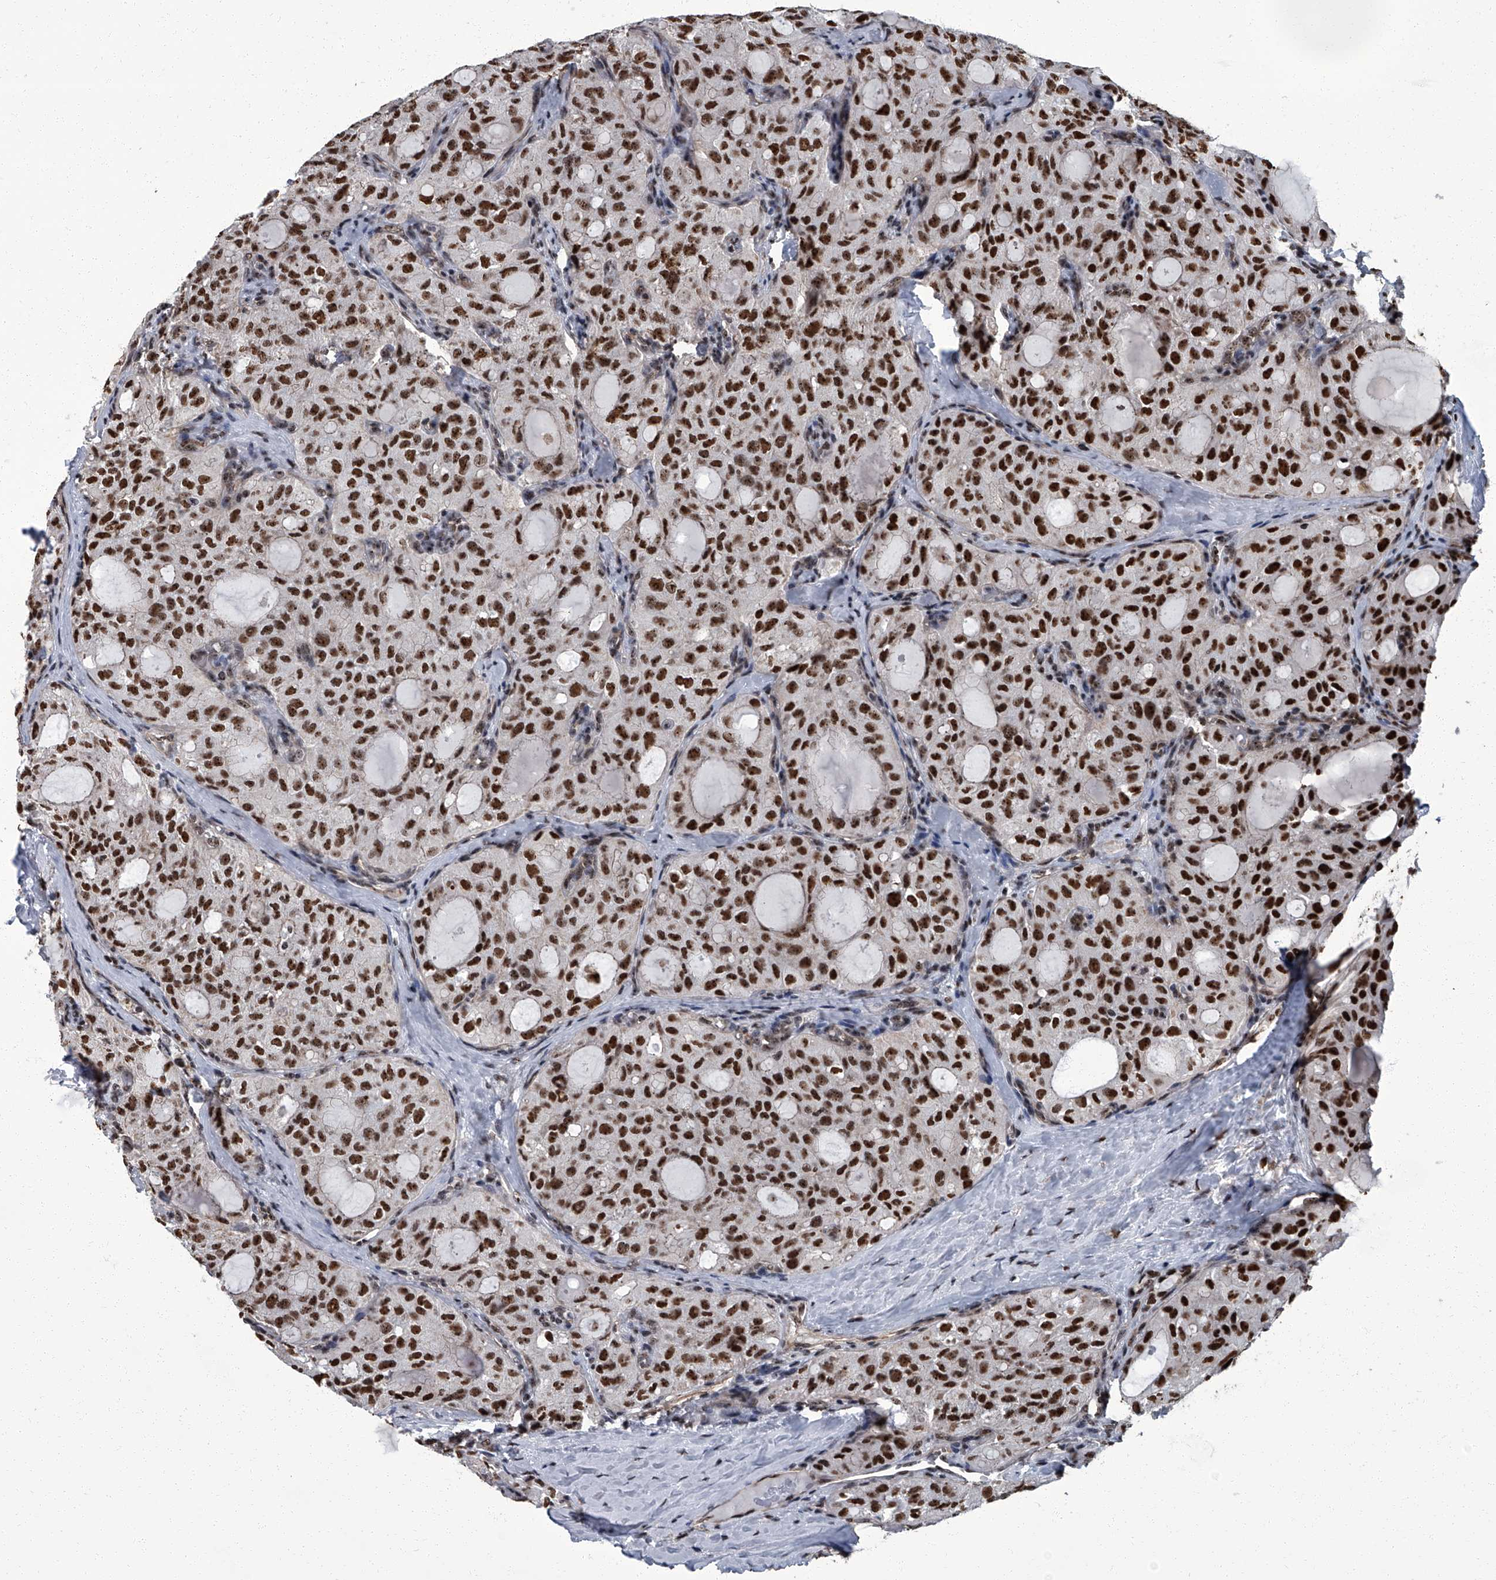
{"staining": {"intensity": "strong", "quantity": ">75%", "location": "nuclear"}, "tissue": "thyroid cancer", "cell_type": "Tumor cells", "image_type": "cancer", "snomed": [{"axis": "morphology", "description": "Follicular adenoma carcinoma, NOS"}, {"axis": "topography", "description": "Thyroid gland"}], "caption": "This photomicrograph demonstrates thyroid follicular adenoma carcinoma stained with IHC to label a protein in brown. The nuclear of tumor cells show strong positivity for the protein. Nuclei are counter-stained blue.", "gene": "ZNF518B", "patient": {"sex": "male", "age": 75}}